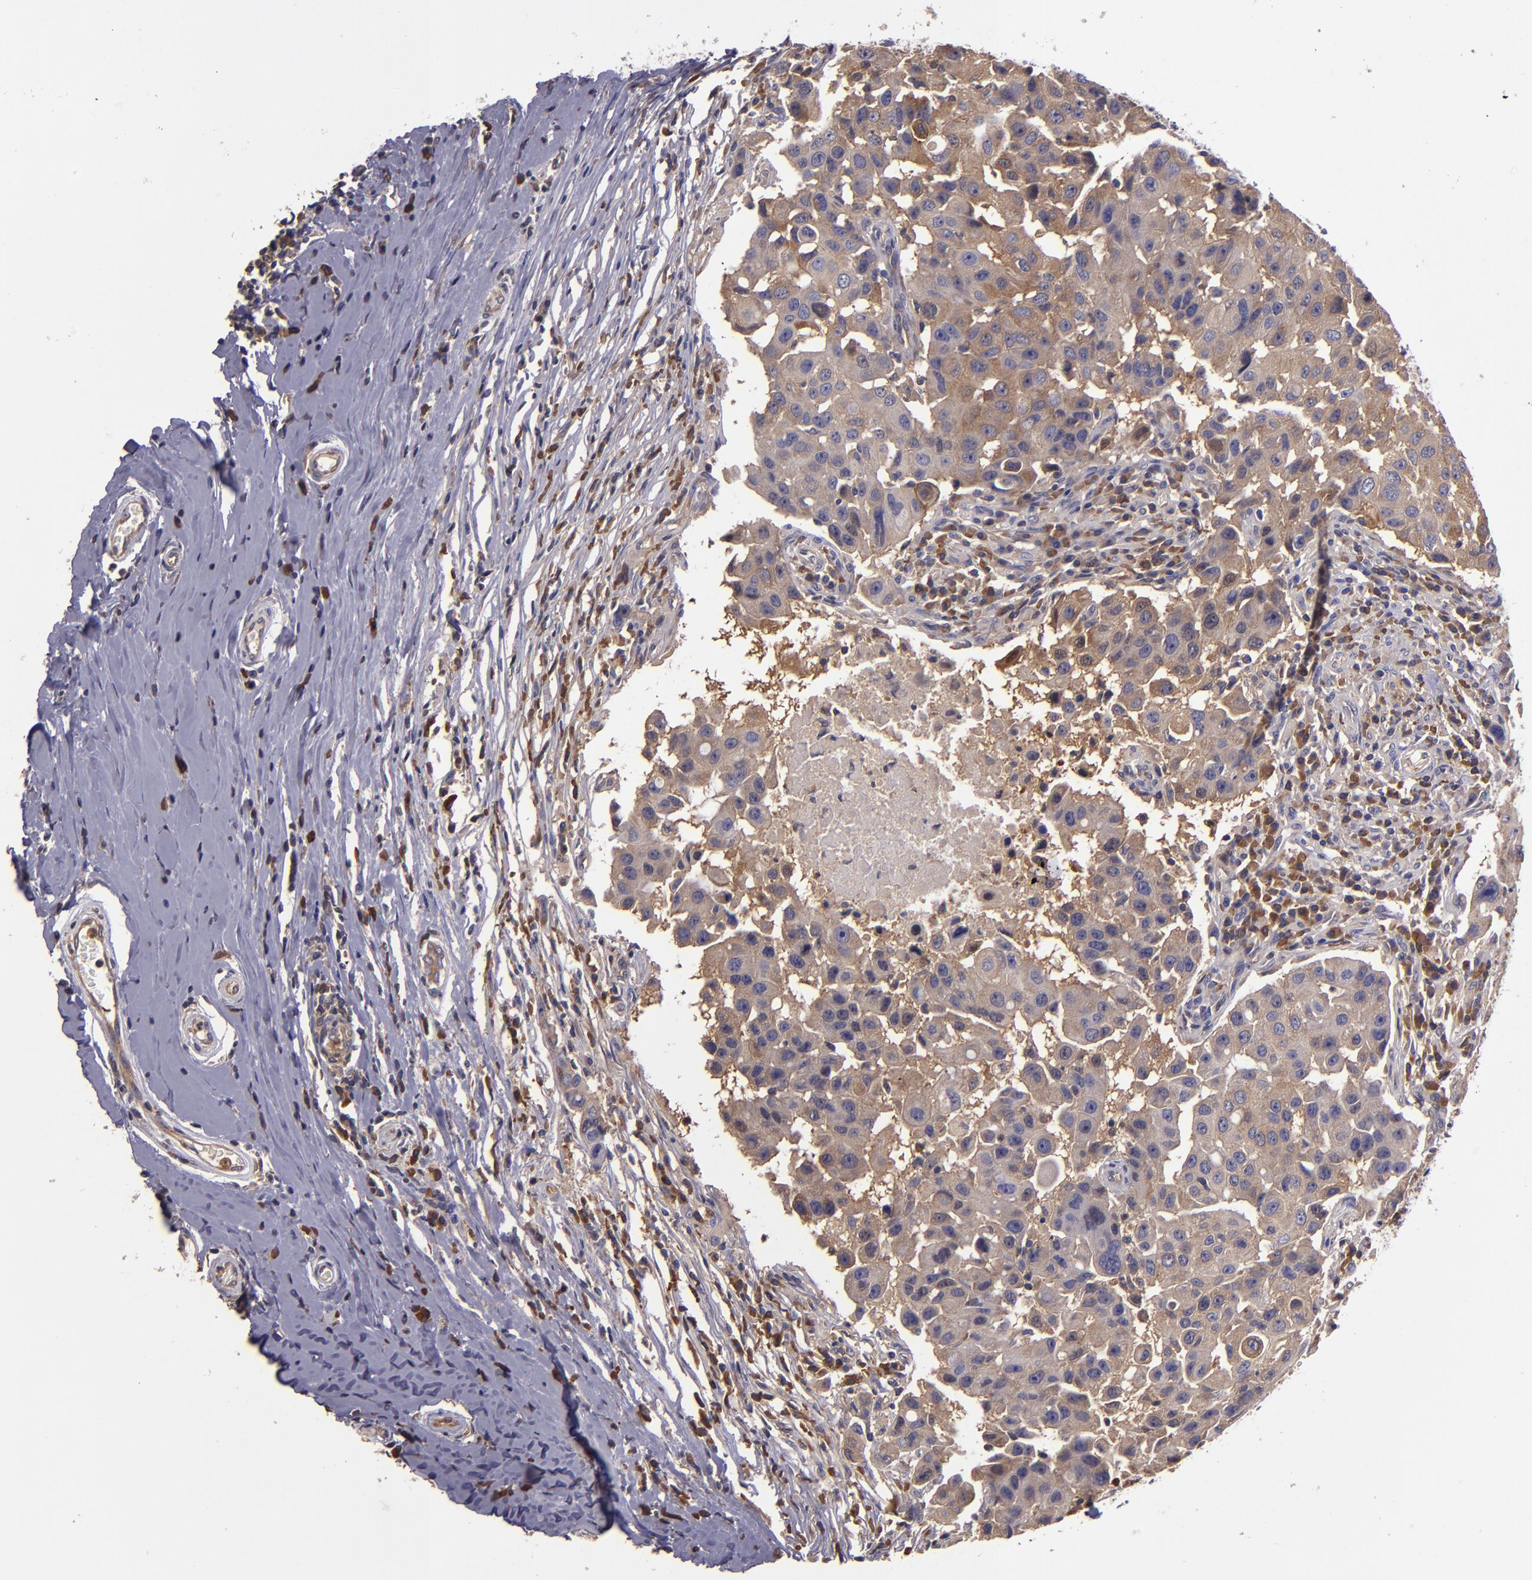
{"staining": {"intensity": "weak", "quantity": ">75%", "location": "cytoplasmic/membranous"}, "tissue": "breast cancer", "cell_type": "Tumor cells", "image_type": "cancer", "snomed": [{"axis": "morphology", "description": "Duct carcinoma"}, {"axis": "topography", "description": "Breast"}], "caption": "DAB immunohistochemical staining of human breast cancer exhibits weak cytoplasmic/membranous protein expression in about >75% of tumor cells.", "gene": "CARS1", "patient": {"sex": "female", "age": 27}}